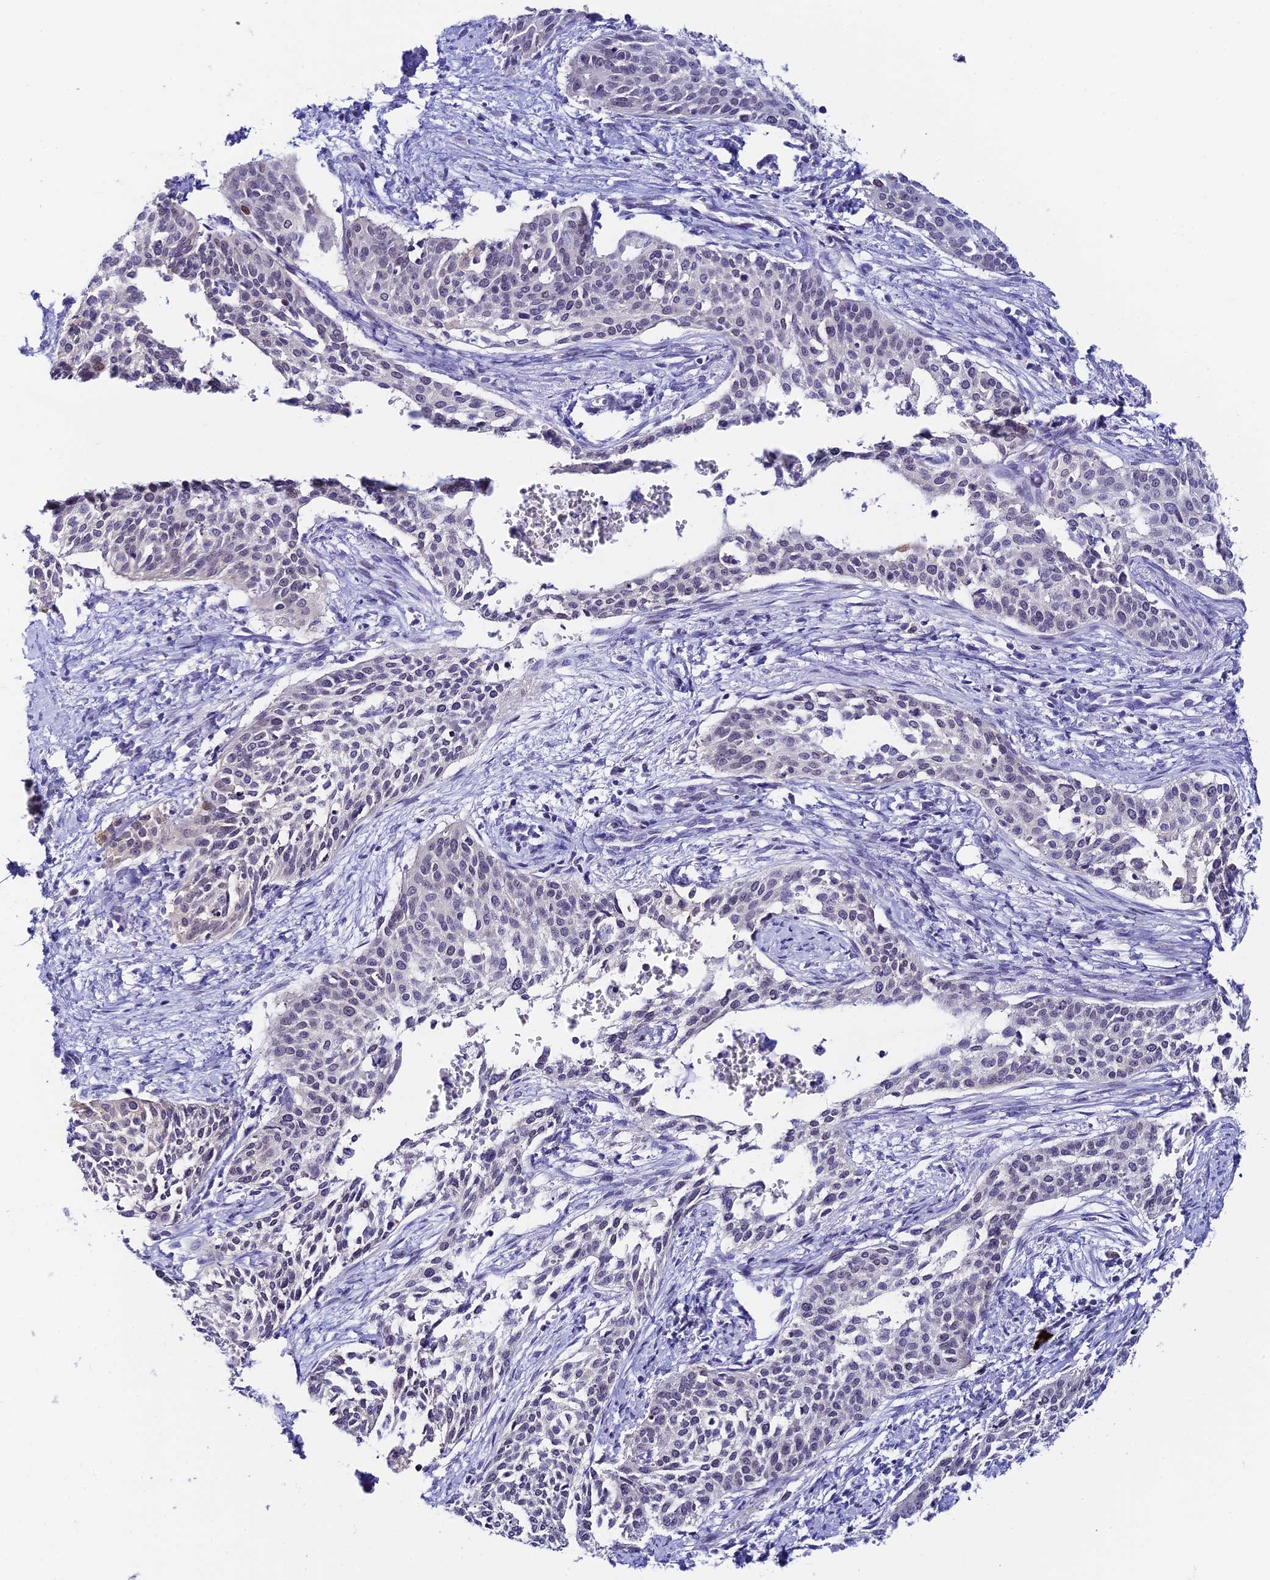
{"staining": {"intensity": "weak", "quantity": "<25%", "location": "nuclear"}, "tissue": "cervical cancer", "cell_type": "Tumor cells", "image_type": "cancer", "snomed": [{"axis": "morphology", "description": "Squamous cell carcinoma, NOS"}, {"axis": "topography", "description": "Cervix"}], "caption": "Protein analysis of cervical squamous cell carcinoma shows no significant staining in tumor cells.", "gene": "RASGEF1B", "patient": {"sex": "female", "age": 44}}